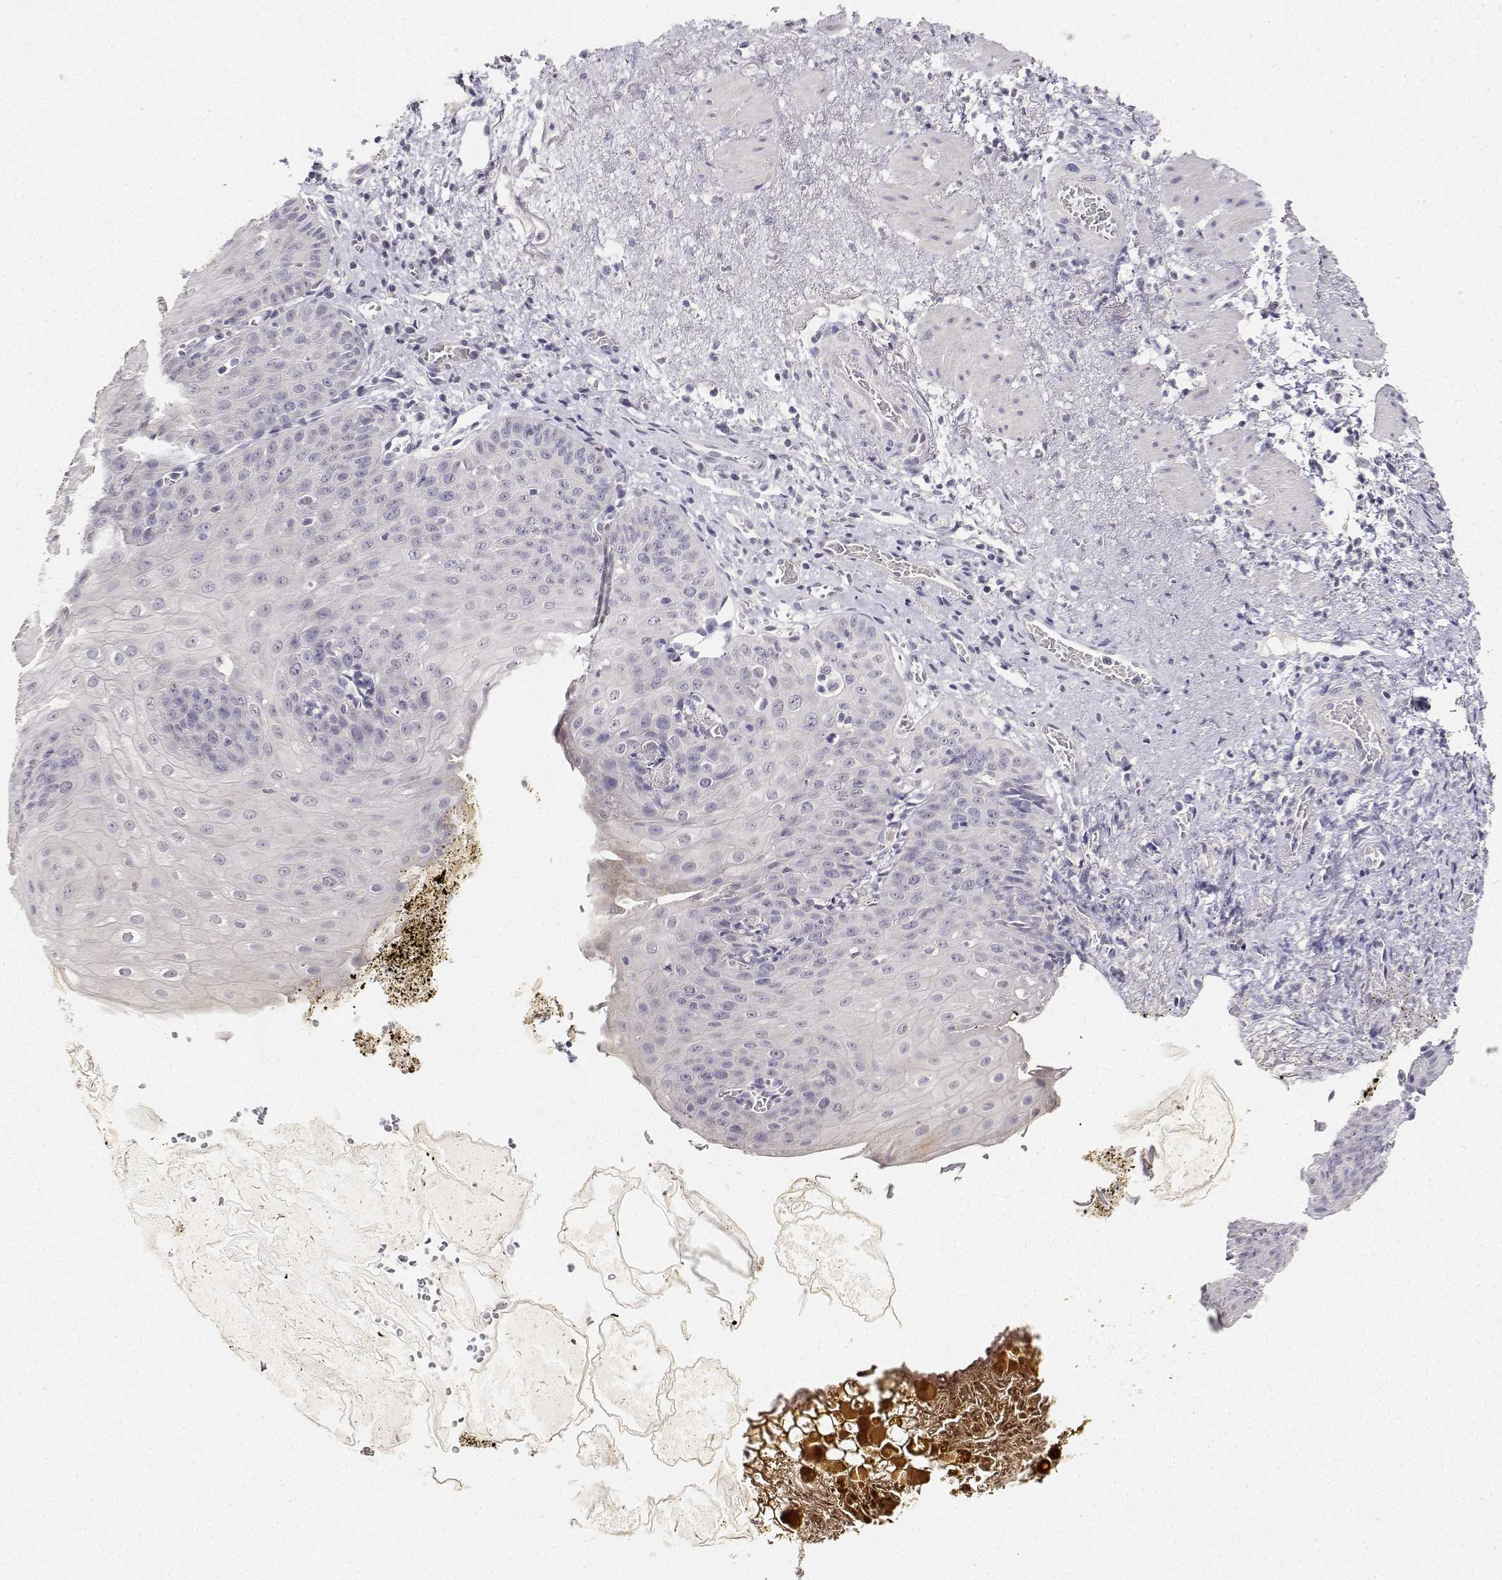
{"staining": {"intensity": "negative", "quantity": "none", "location": "none"}, "tissue": "esophagus", "cell_type": "Squamous epithelial cells", "image_type": "normal", "snomed": [{"axis": "morphology", "description": "Normal tissue, NOS"}, {"axis": "topography", "description": "Esophagus"}], "caption": "Protein analysis of benign esophagus exhibits no significant positivity in squamous epithelial cells.", "gene": "PAEP", "patient": {"sex": "male", "age": 71}}